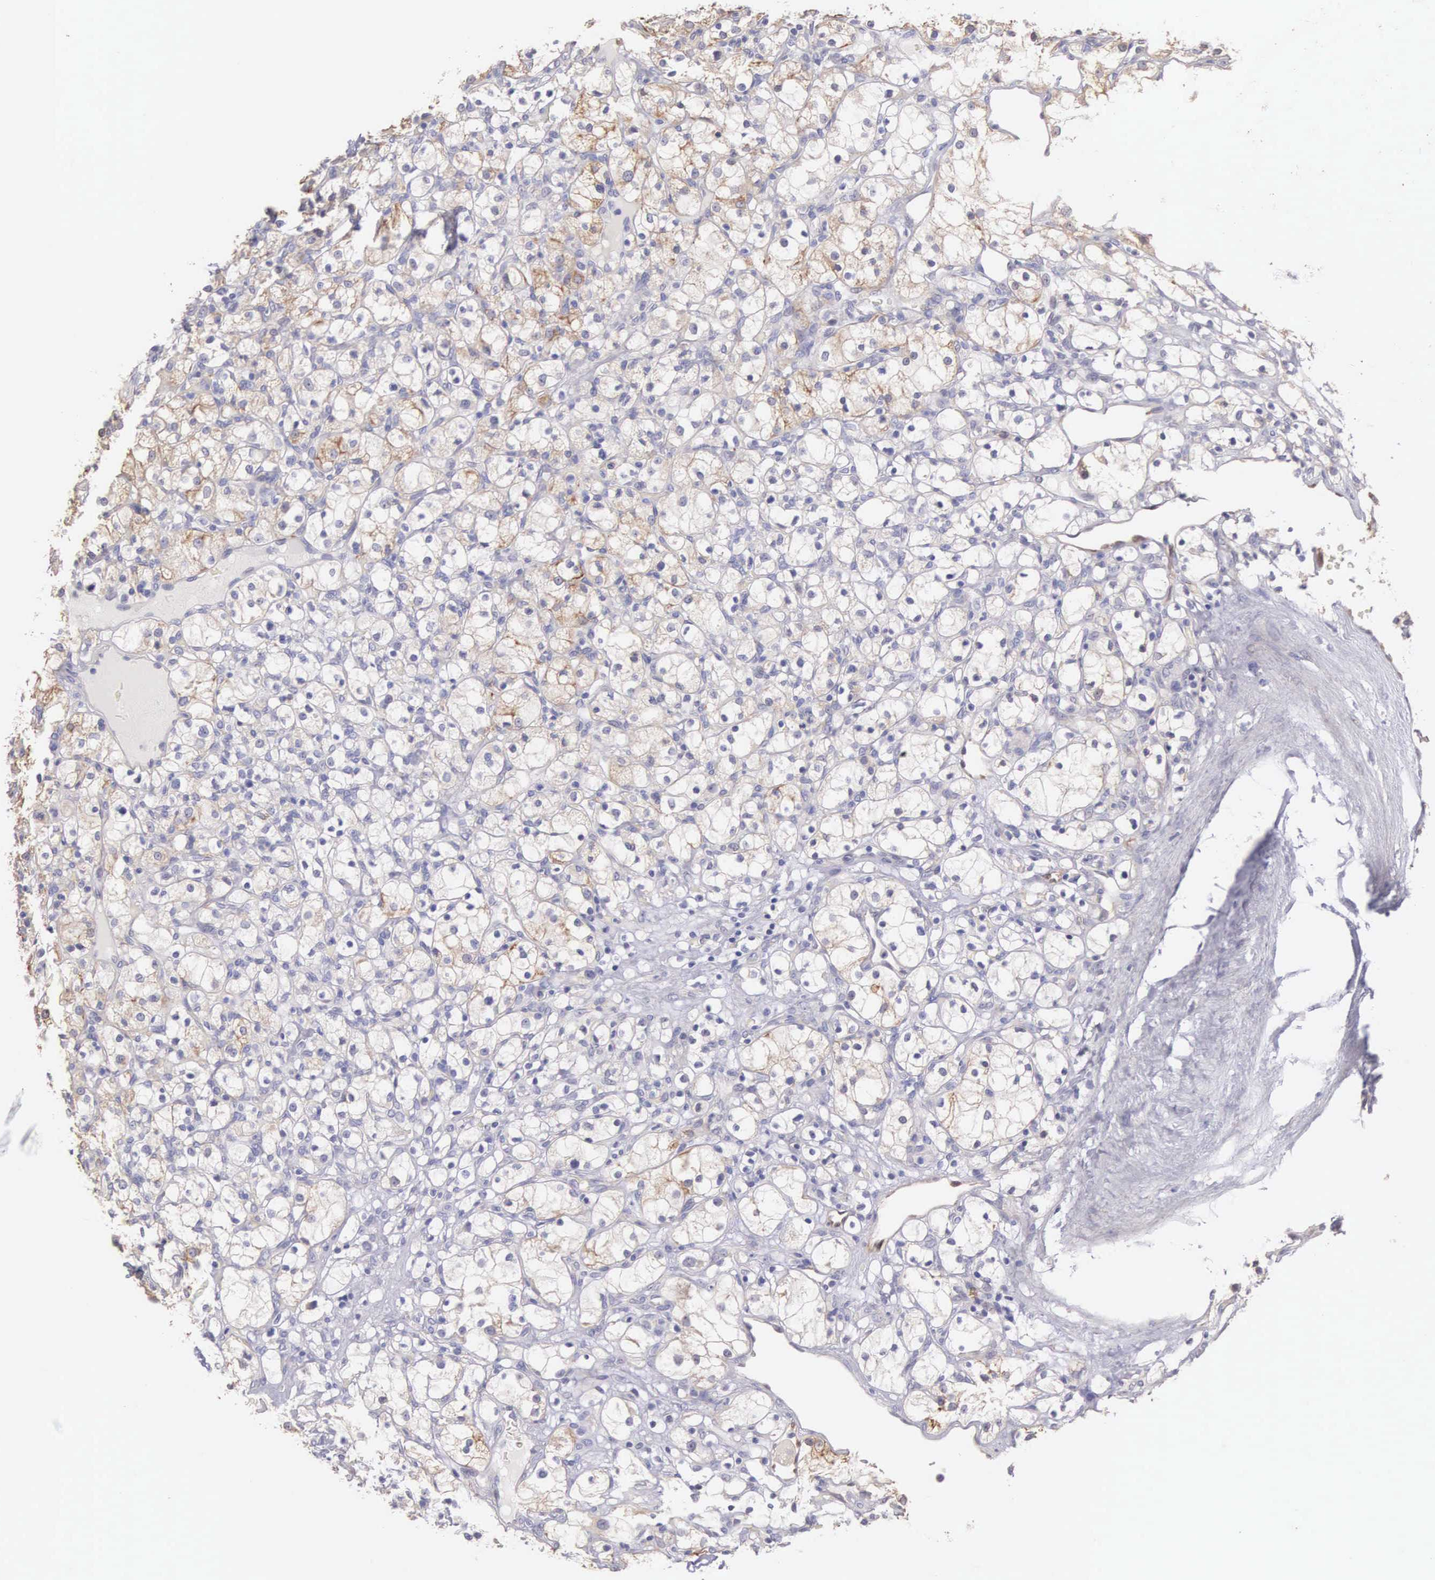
{"staining": {"intensity": "weak", "quantity": "<25%", "location": "cytoplasmic/membranous"}, "tissue": "renal cancer", "cell_type": "Tumor cells", "image_type": "cancer", "snomed": [{"axis": "morphology", "description": "Adenocarcinoma, NOS"}, {"axis": "topography", "description": "Kidney"}], "caption": "IHC of adenocarcinoma (renal) displays no positivity in tumor cells.", "gene": "PIR", "patient": {"sex": "female", "age": 83}}